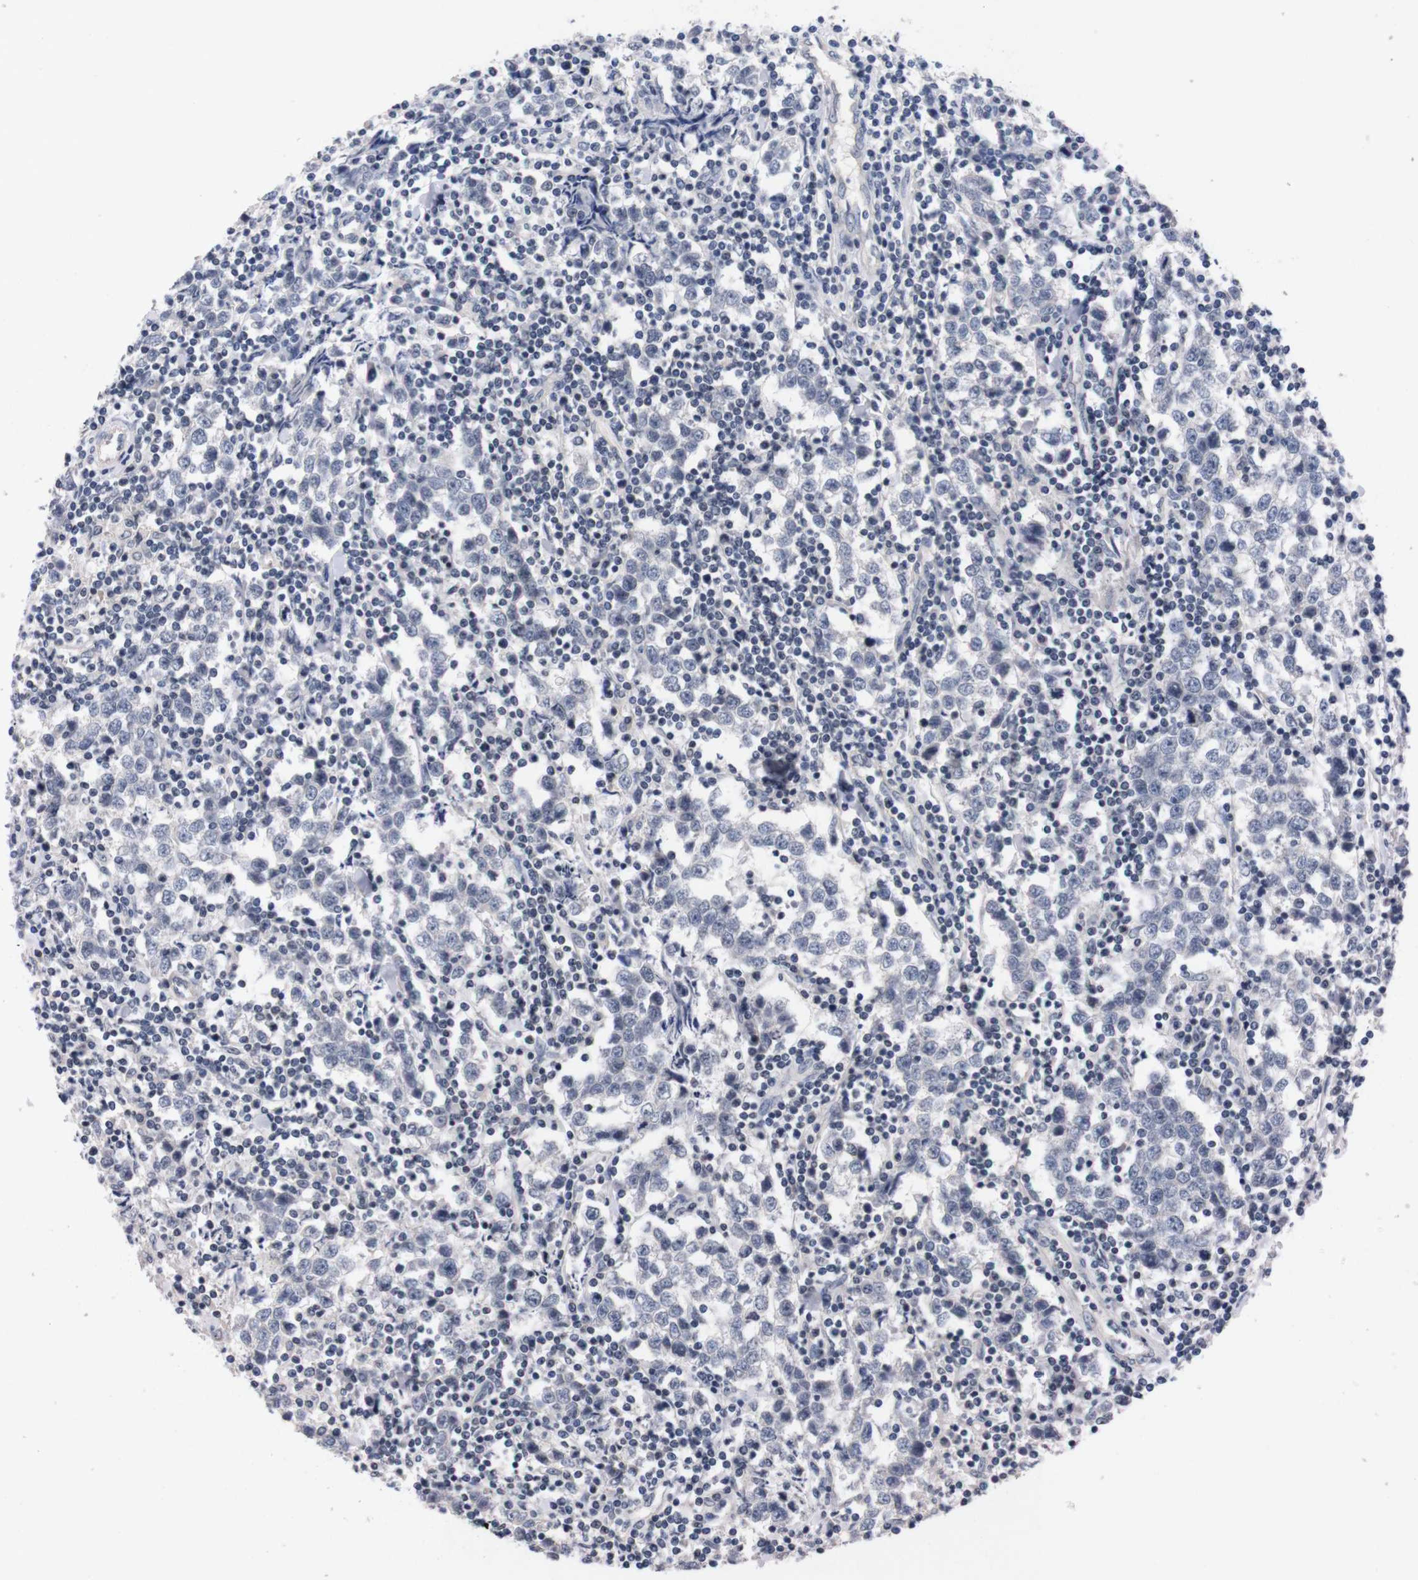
{"staining": {"intensity": "negative", "quantity": "none", "location": "none"}, "tissue": "testis cancer", "cell_type": "Tumor cells", "image_type": "cancer", "snomed": [{"axis": "morphology", "description": "Seminoma, NOS"}, {"axis": "morphology", "description": "Carcinoma, Embryonal, NOS"}, {"axis": "topography", "description": "Testis"}], "caption": "Photomicrograph shows no protein expression in tumor cells of testis cancer (embryonal carcinoma) tissue. (IHC, brightfield microscopy, high magnification).", "gene": "TNFRSF21", "patient": {"sex": "male", "age": 36}}